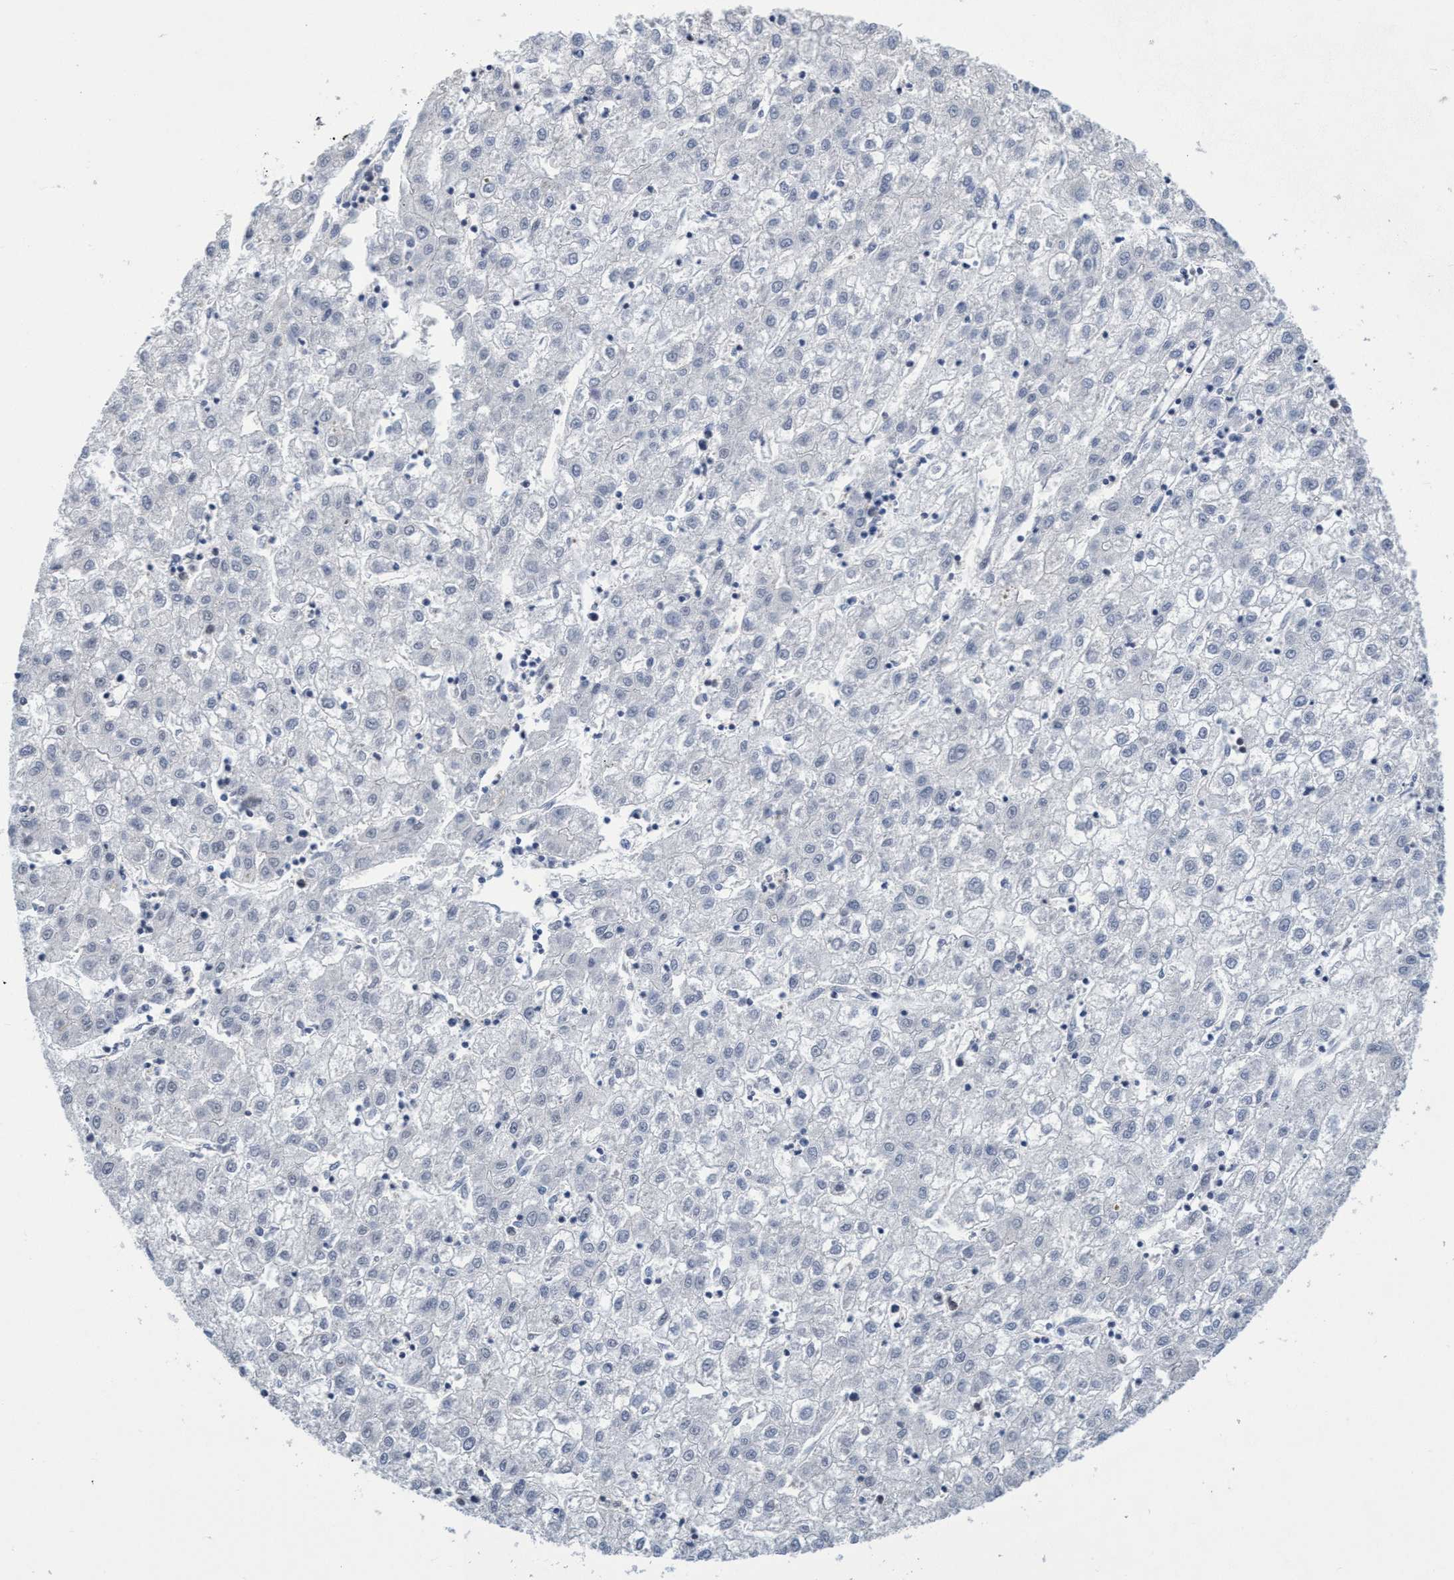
{"staining": {"intensity": "negative", "quantity": "none", "location": "none"}, "tissue": "liver cancer", "cell_type": "Tumor cells", "image_type": "cancer", "snomed": [{"axis": "morphology", "description": "Carcinoma, Hepatocellular, NOS"}, {"axis": "topography", "description": "Liver"}], "caption": "Tumor cells are negative for brown protein staining in hepatocellular carcinoma (liver).", "gene": "C9orf78", "patient": {"sex": "male", "age": 72}}